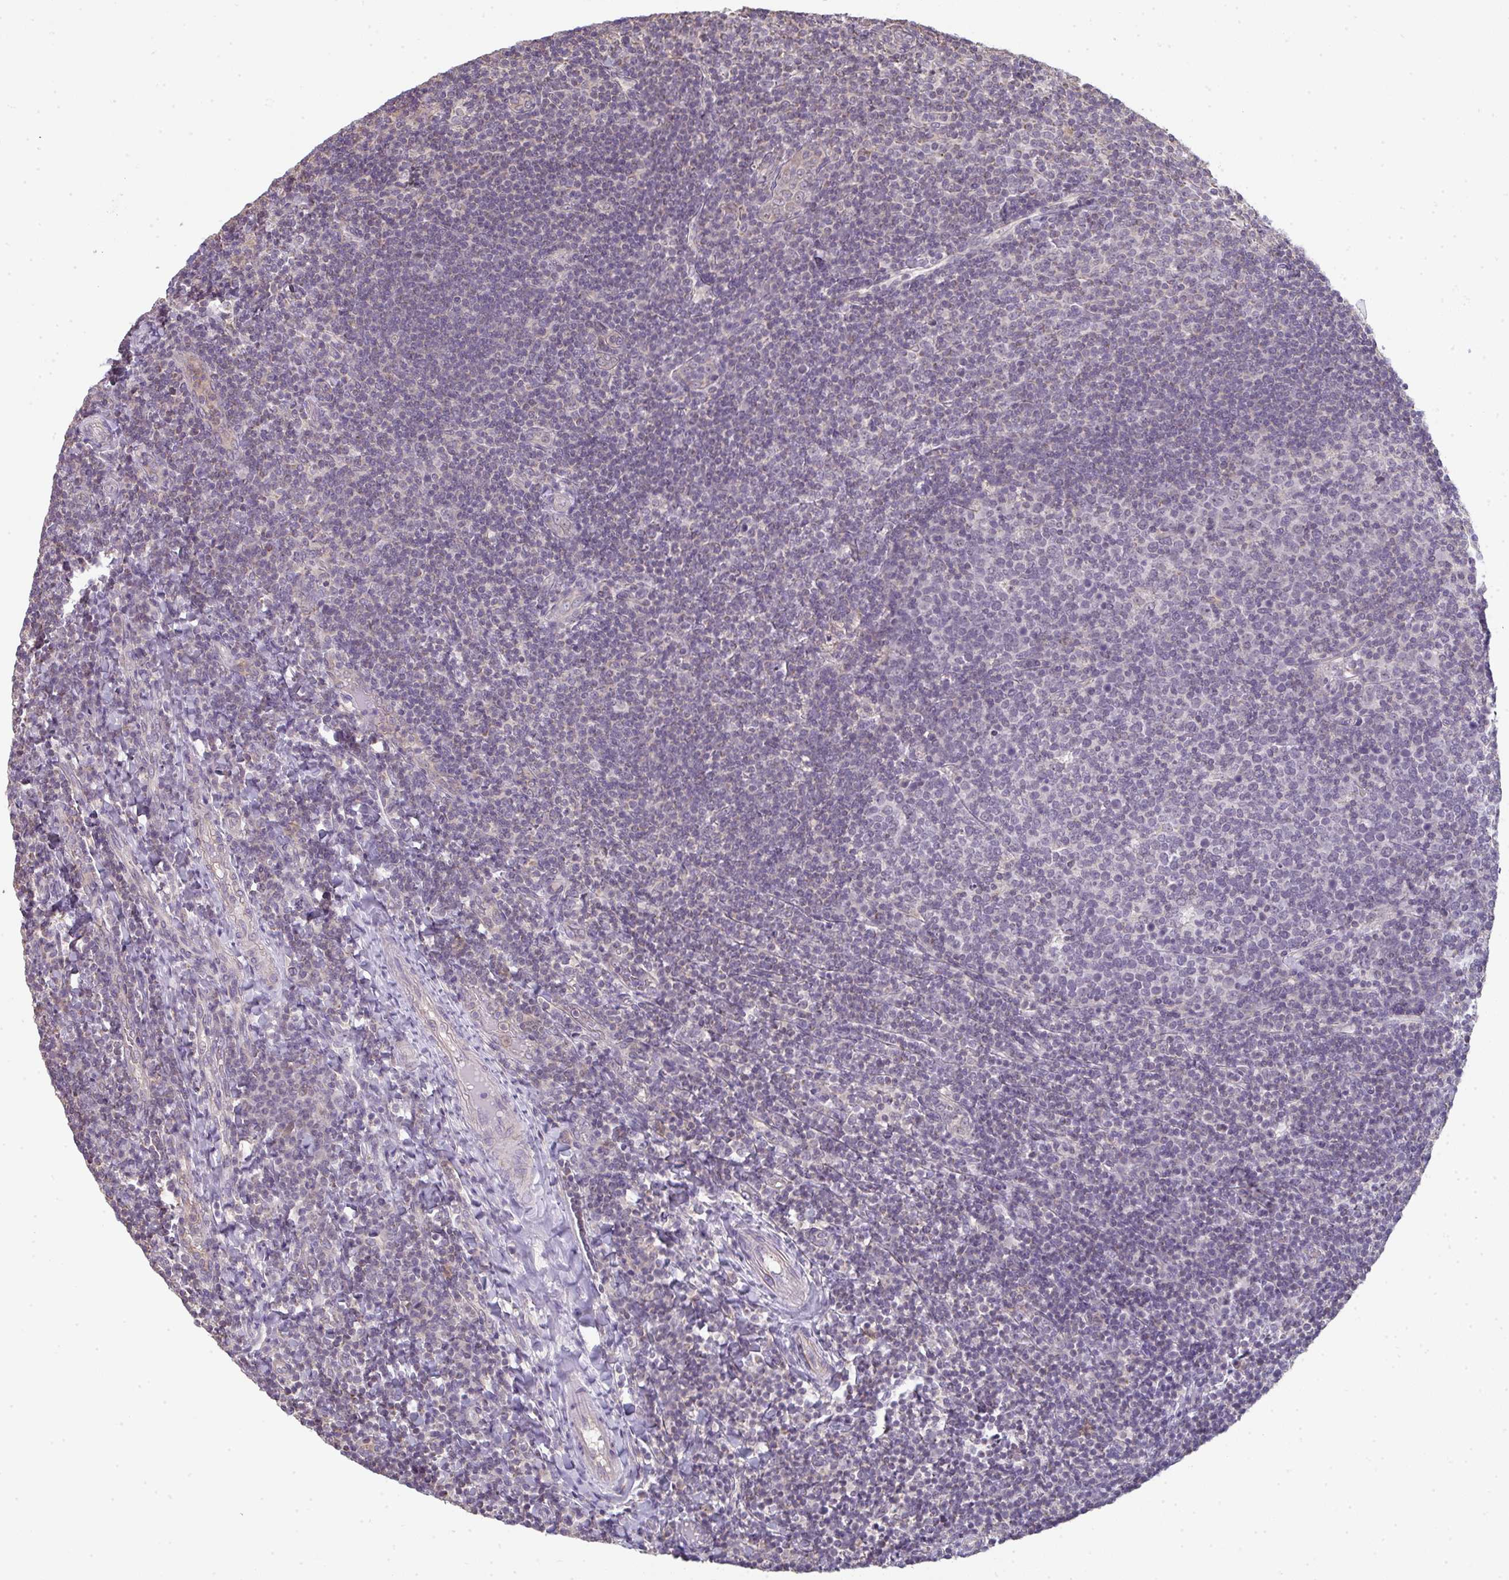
{"staining": {"intensity": "negative", "quantity": "none", "location": "none"}, "tissue": "tonsil", "cell_type": "Germinal center cells", "image_type": "normal", "snomed": [{"axis": "morphology", "description": "Normal tissue, NOS"}, {"axis": "topography", "description": "Tonsil"}], "caption": "This is an immunohistochemistry (IHC) image of unremarkable tonsil. There is no expression in germinal center cells.", "gene": "CXCR1", "patient": {"sex": "female", "age": 10}}